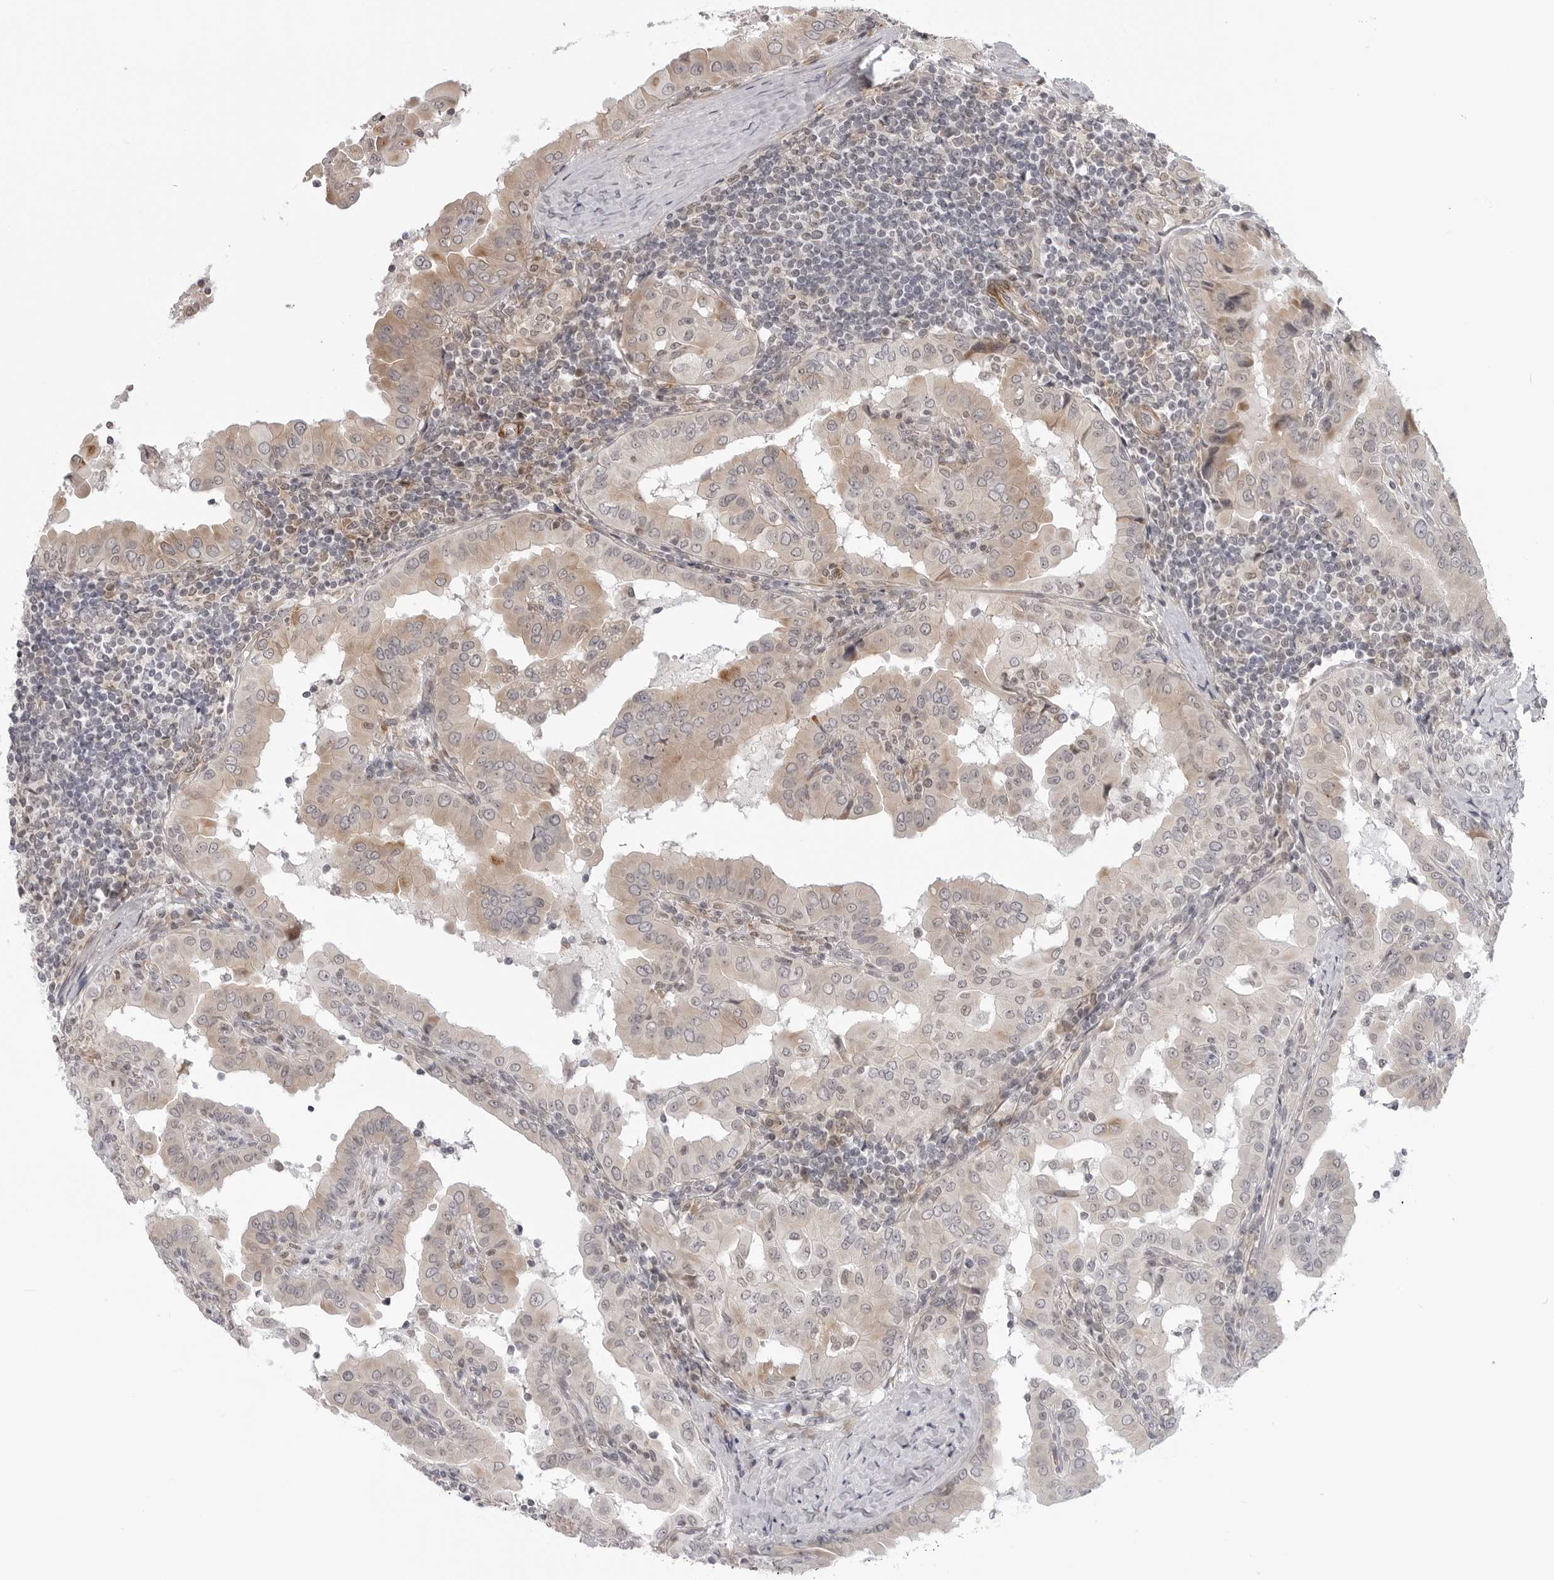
{"staining": {"intensity": "weak", "quantity": ">75%", "location": "cytoplasmic/membranous"}, "tissue": "thyroid cancer", "cell_type": "Tumor cells", "image_type": "cancer", "snomed": [{"axis": "morphology", "description": "Papillary adenocarcinoma, NOS"}, {"axis": "topography", "description": "Thyroid gland"}], "caption": "Human papillary adenocarcinoma (thyroid) stained with a brown dye displays weak cytoplasmic/membranous positive expression in about >75% of tumor cells.", "gene": "SRGAP2", "patient": {"sex": "male", "age": 33}}